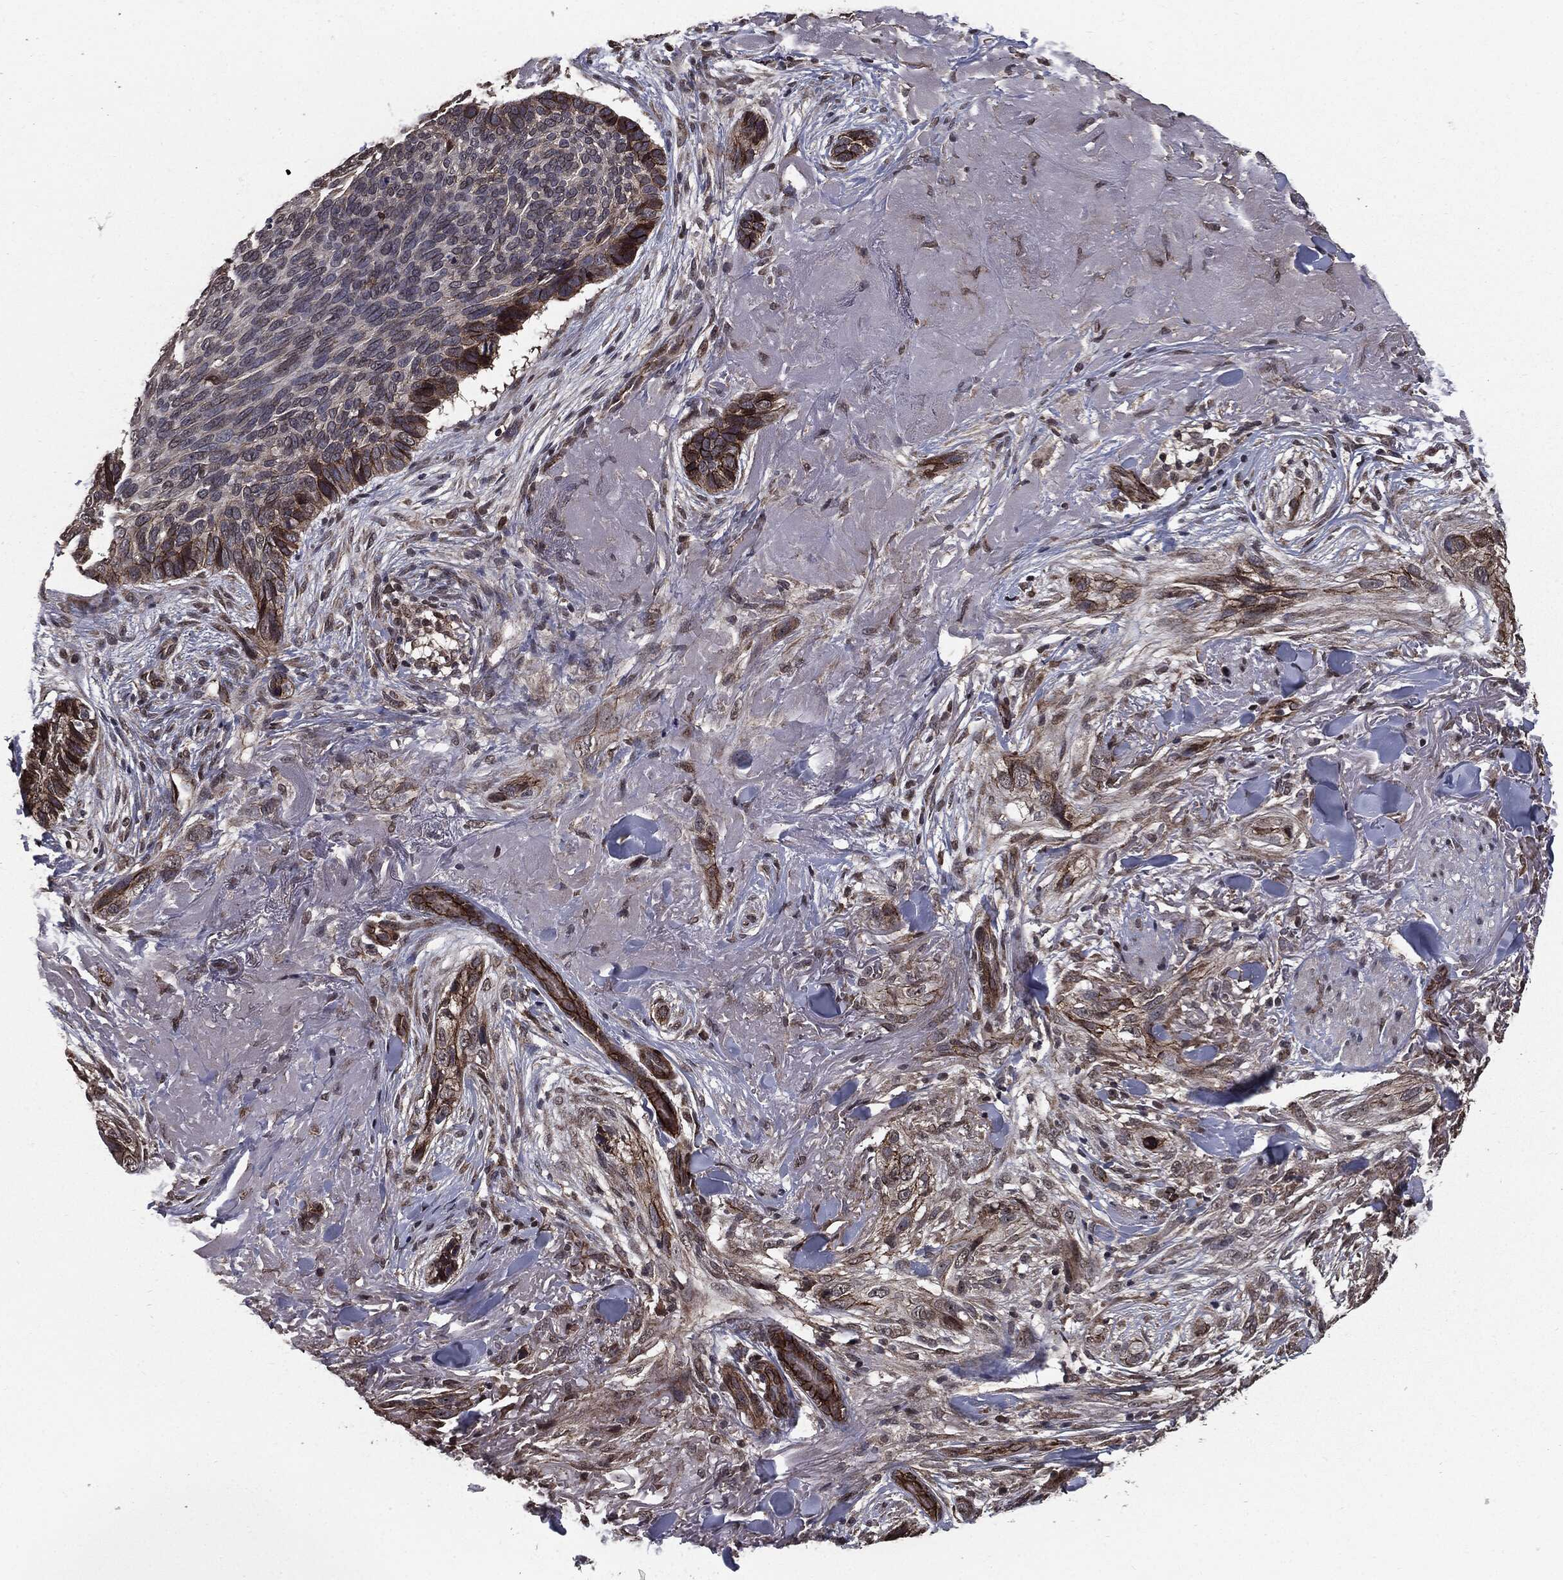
{"staining": {"intensity": "strong", "quantity": "<25%", "location": "cytoplasmic/membranous"}, "tissue": "skin cancer", "cell_type": "Tumor cells", "image_type": "cancer", "snomed": [{"axis": "morphology", "description": "Basal cell carcinoma"}, {"axis": "topography", "description": "Skin"}], "caption": "Skin cancer (basal cell carcinoma) was stained to show a protein in brown. There is medium levels of strong cytoplasmic/membranous positivity in approximately <25% of tumor cells.", "gene": "PTPA", "patient": {"sex": "male", "age": 91}}